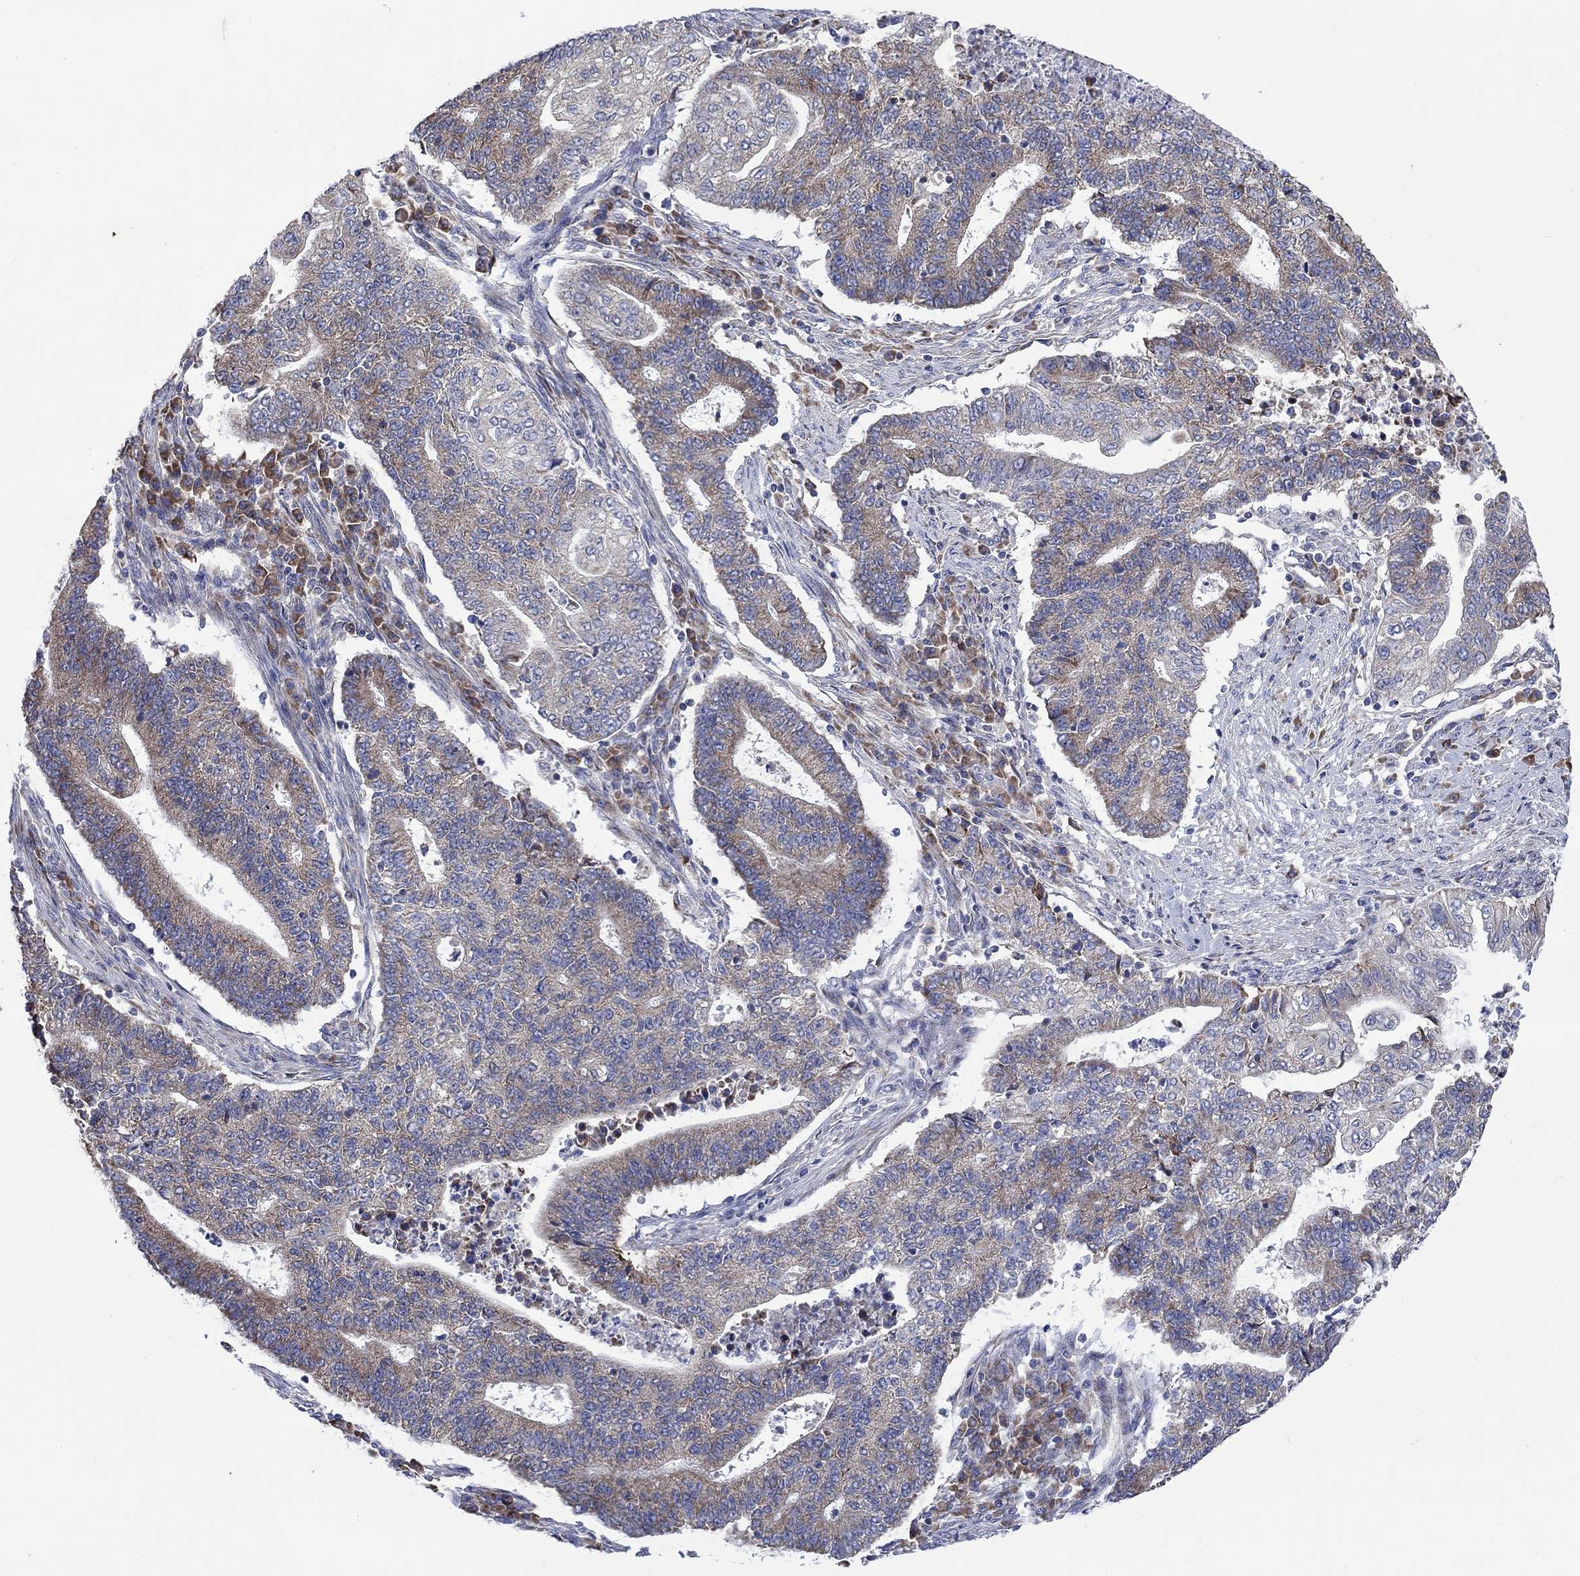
{"staining": {"intensity": "weak", "quantity": "25%-75%", "location": "cytoplasmic/membranous"}, "tissue": "endometrial cancer", "cell_type": "Tumor cells", "image_type": "cancer", "snomed": [{"axis": "morphology", "description": "Adenocarcinoma, NOS"}, {"axis": "topography", "description": "Uterus"}, {"axis": "topography", "description": "Endometrium"}], "caption": "Weak cytoplasmic/membranous protein staining is identified in about 25%-75% of tumor cells in endometrial cancer.", "gene": "RPLP0", "patient": {"sex": "female", "age": 54}}